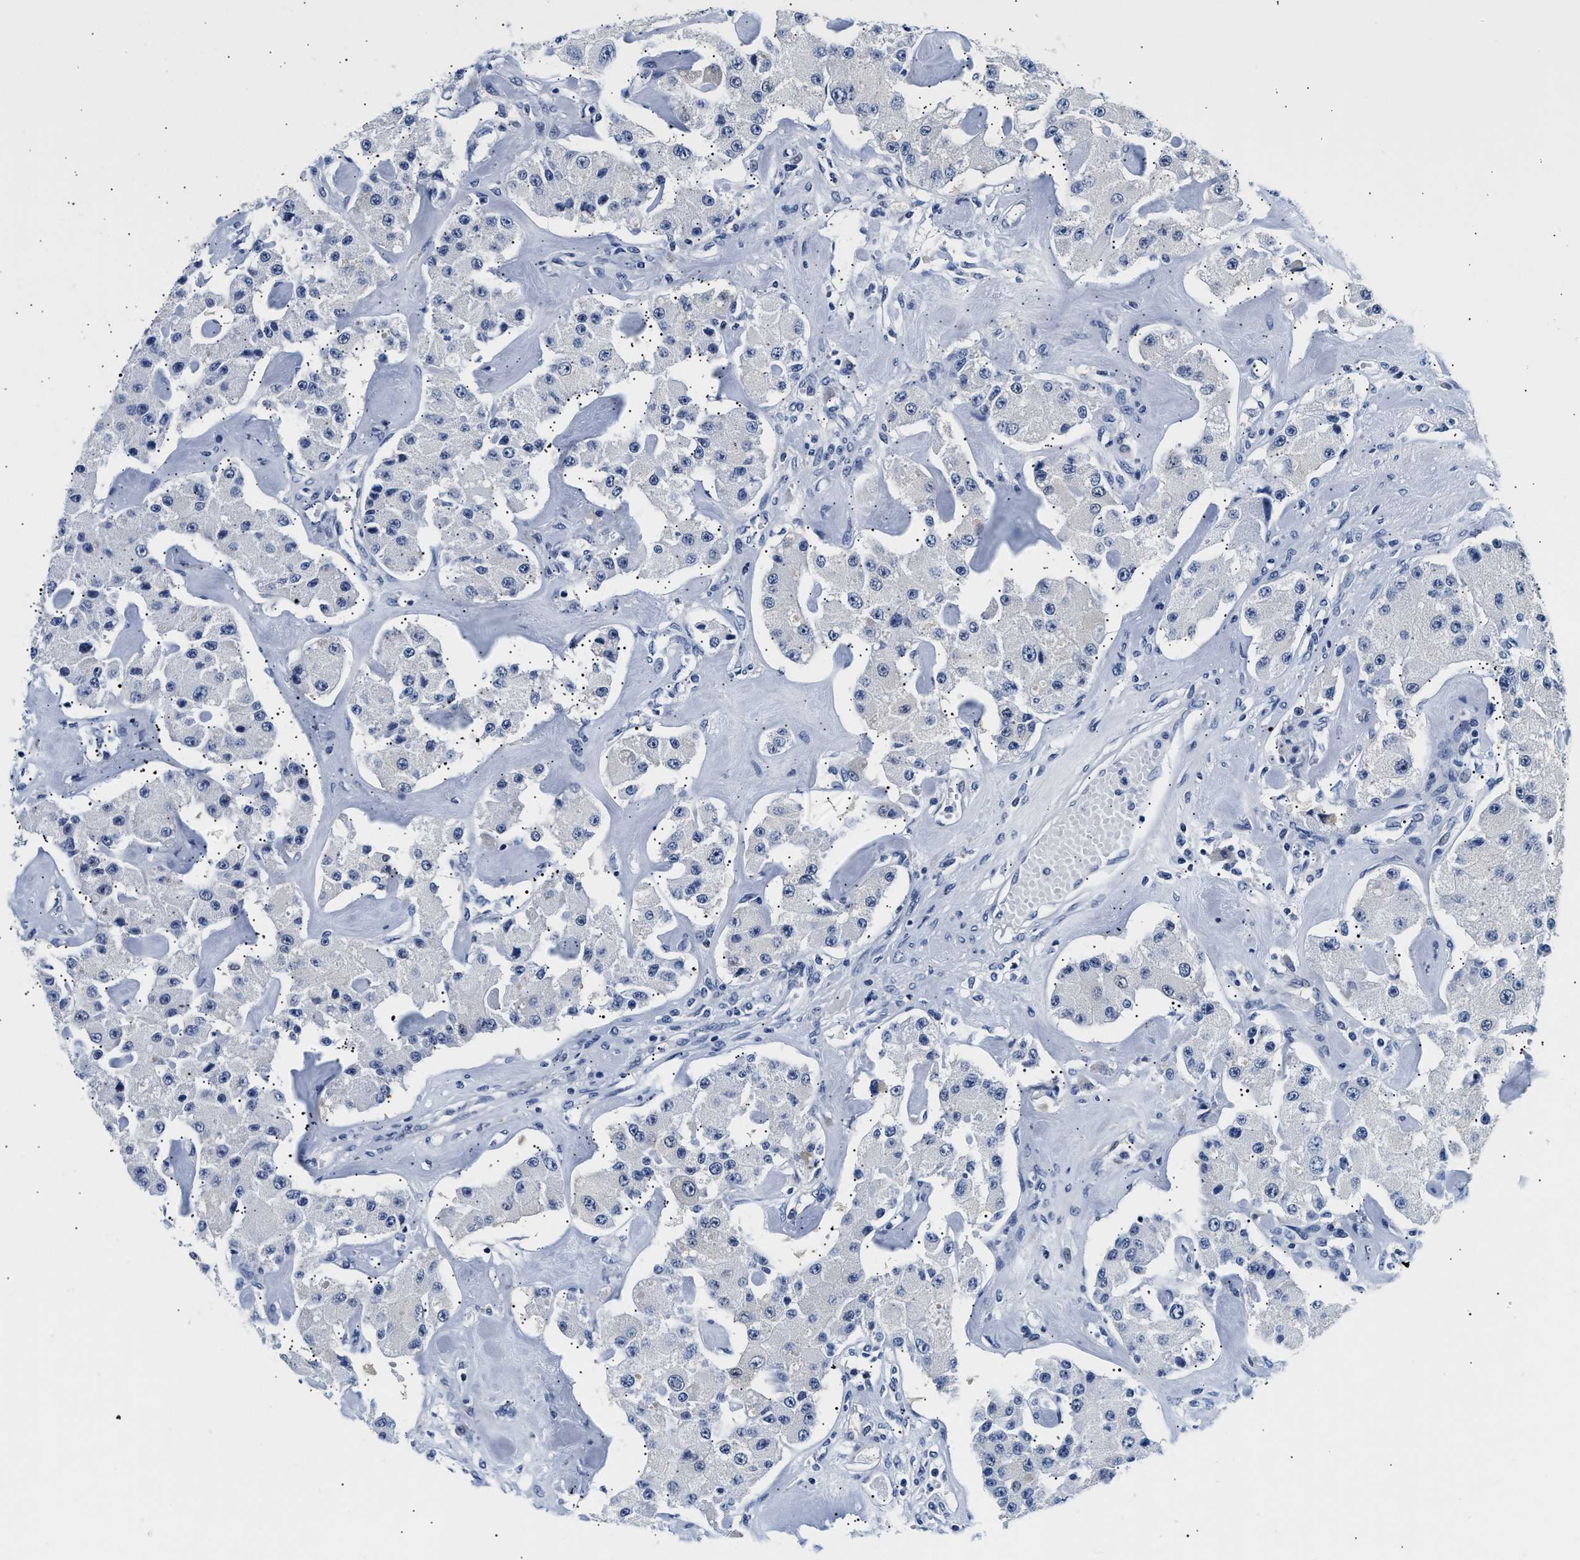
{"staining": {"intensity": "negative", "quantity": "none", "location": "none"}, "tissue": "carcinoid", "cell_type": "Tumor cells", "image_type": "cancer", "snomed": [{"axis": "morphology", "description": "Carcinoid, malignant, NOS"}, {"axis": "topography", "description": "Pancreas"}], "caption": "The photomicrograph displays no staining of tumor cells in carcinoid.", "gene": "UCHL3", "patient": {"sex": "male", "age": 41}}